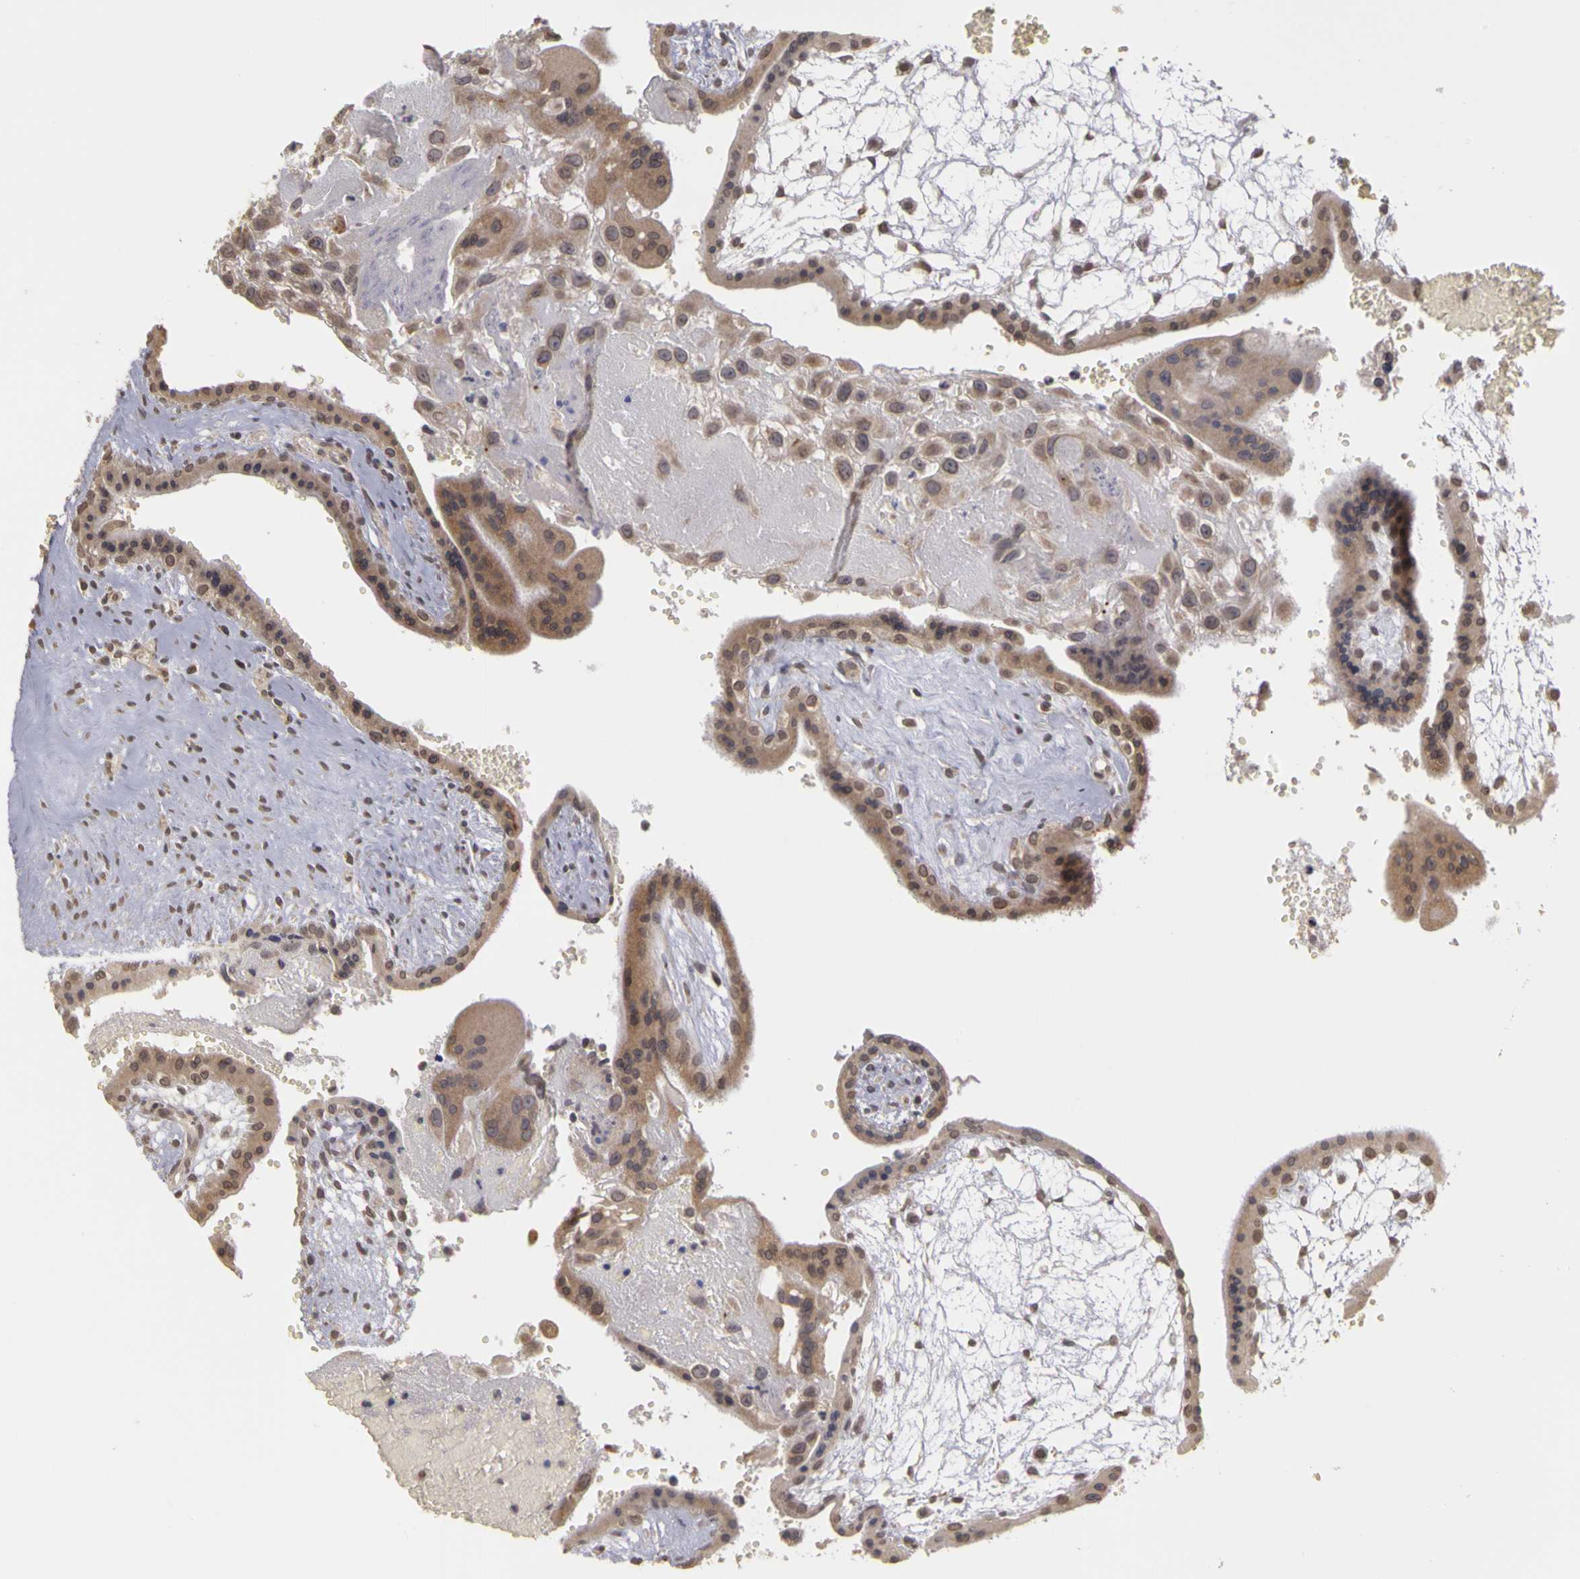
{"staining": {"intensity": "weak", "quantity": ">75%", "location": "cytoplasmic/membranous,nuclear"}, "tissue": "placenta", "cell_type": "Trophoblastic cells", "image_type": "normal", "snomed": [{"axis": "morphology", "description": "Normal tissue, NOS"}, {"axis": "topography", "description": "Placenta"}], "caption": "This micrograph displays normal placenta stained with immunohistochemistry (IHC) to label a protein in brown. The cytoplasmic/membranous,nuclear of trophoblastic cells show weak positivity for the protein. Nuclei are counter-stained blue.", "gene": "FRMD7", "patient": {"sex": "female", "age": 30}}